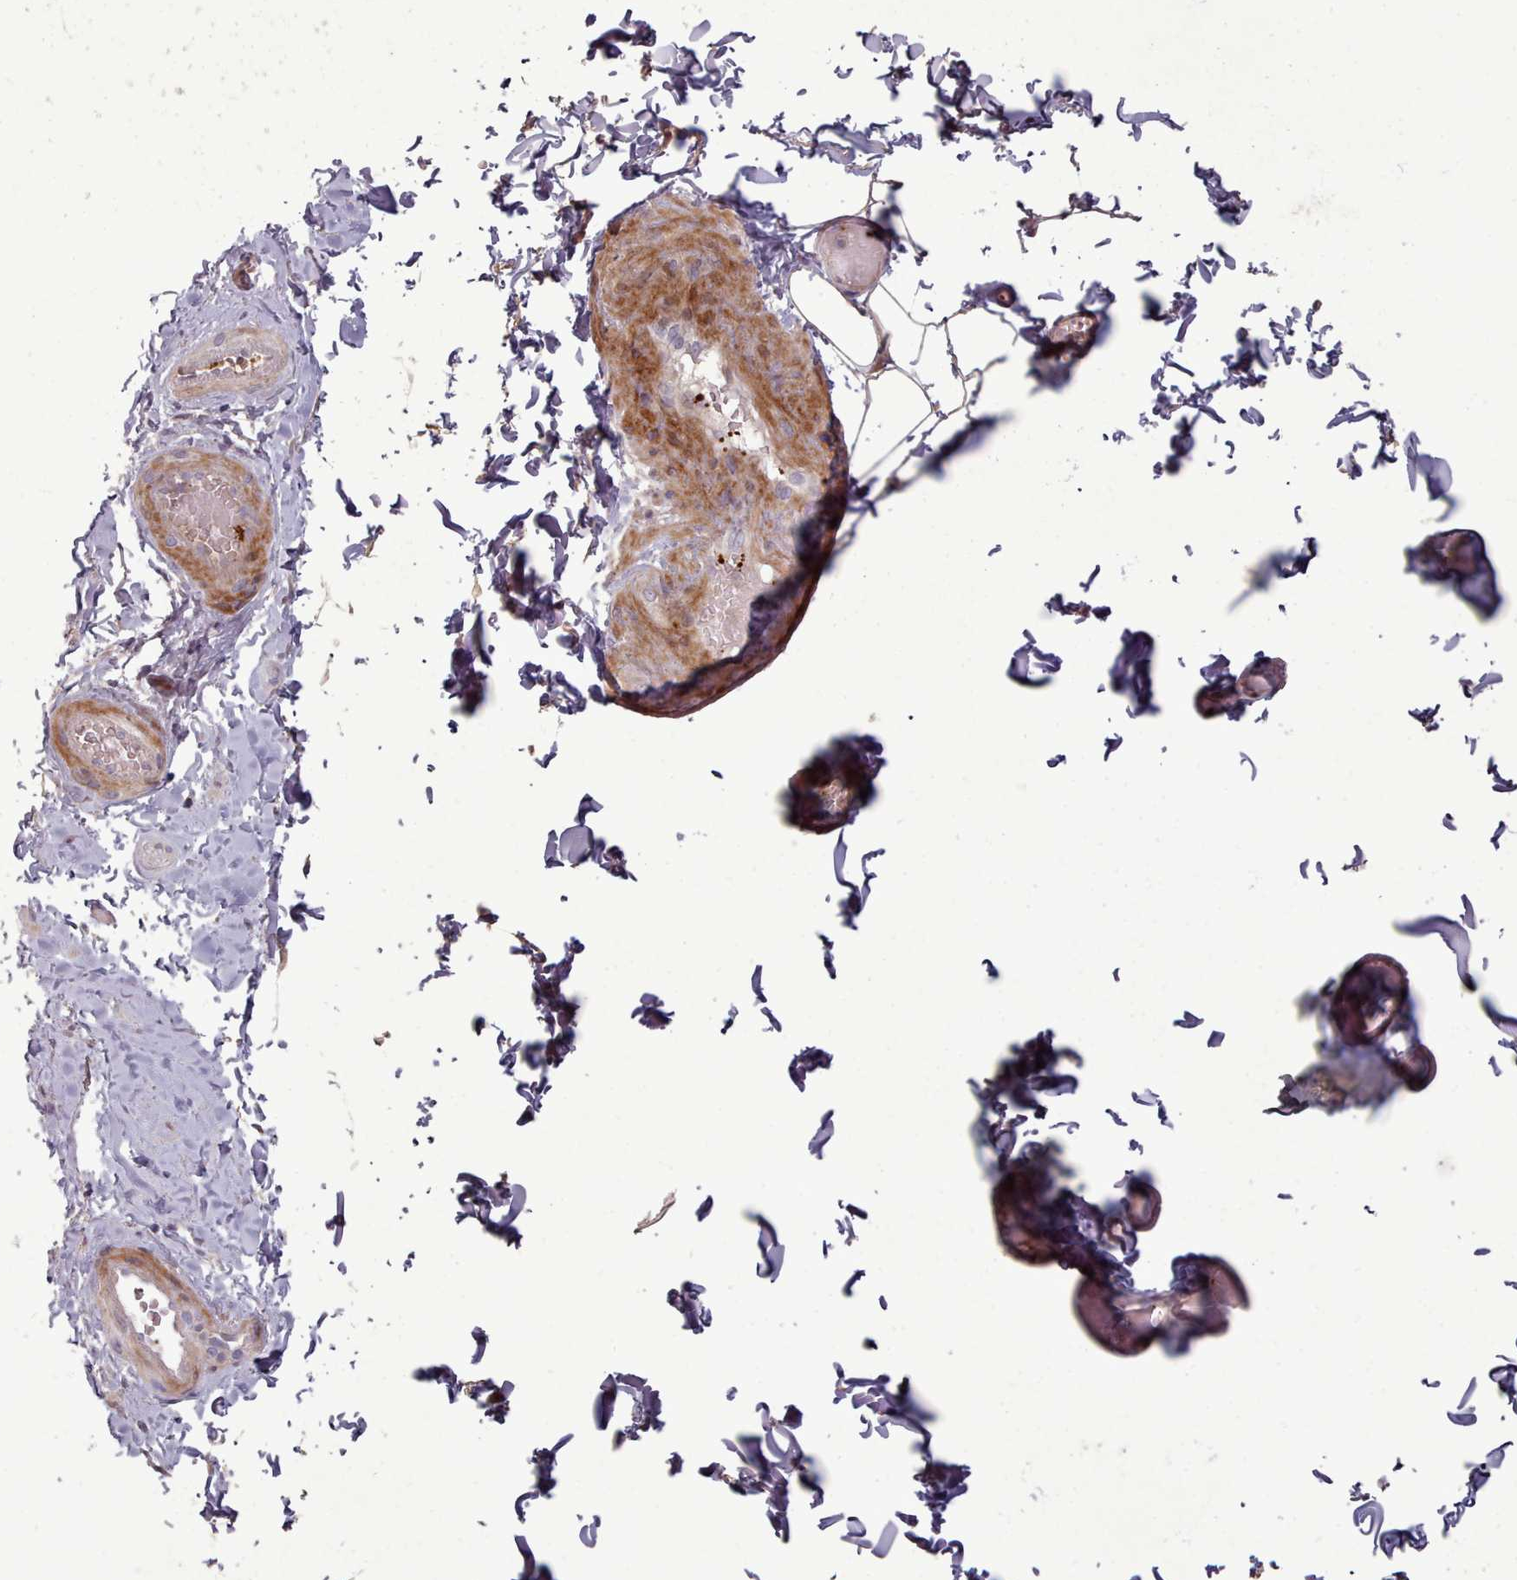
{"staining": {"intensity": "negative", "quantity": "none", "location": "none"}, "tissue": "adipose tissue", "cell_type": "Adipocytes", "image_type": "normal", "snomed": [{"axis": "morphology", "description": "Normal tissue, NOS"}, {"axis": "topography", "description": "Soft tissue"}, {"axis": "topography", "description": "Vascular tissue"}, {"axis": "topography", "description": "Peripheral nerve tissue"}], "caption": "There is no significant expression in adipocytes of adipose tissue.", "gene": "LEFTY1", "patient": {"sex": "male", "age": 32}}